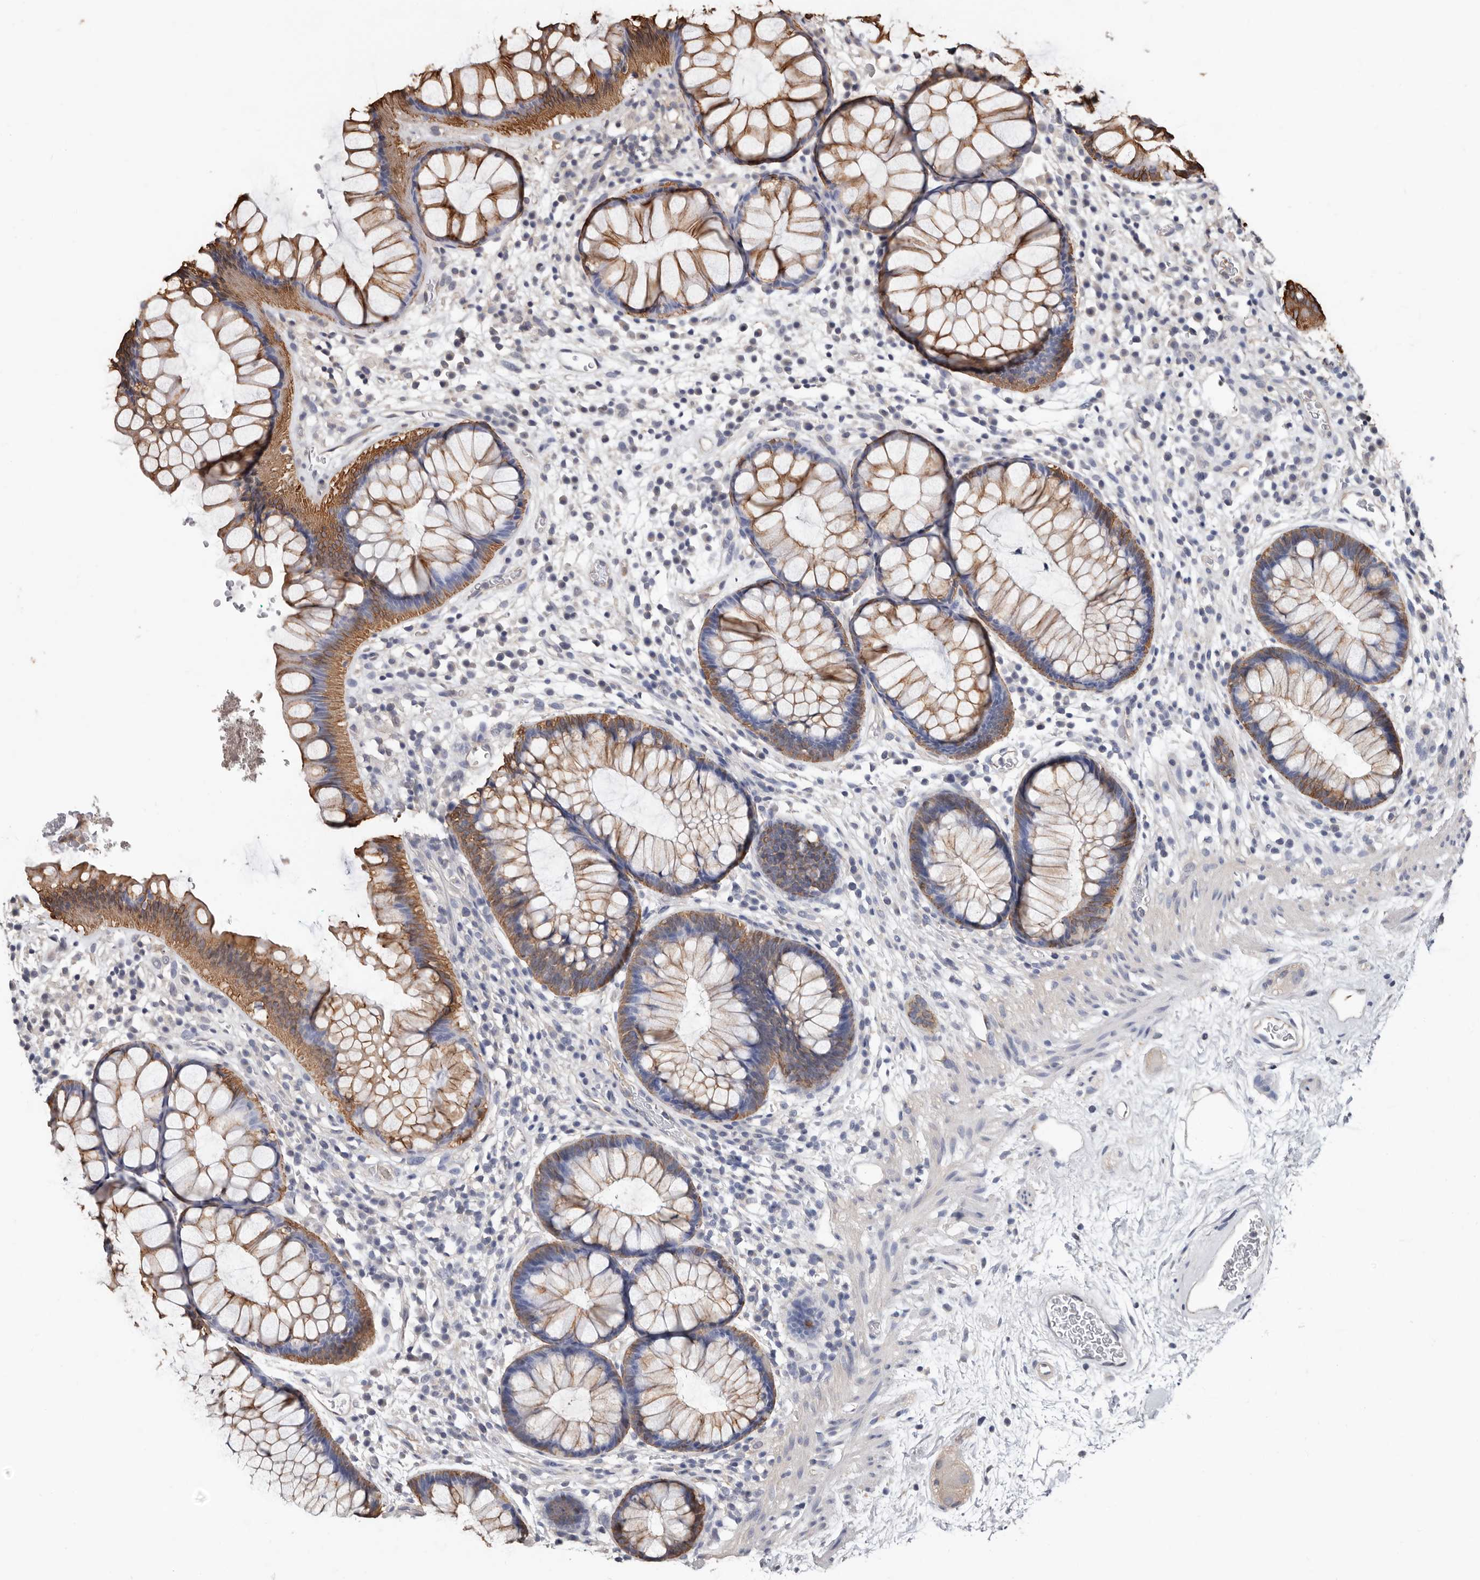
{"staining": {"intensity": "moderate", "quantity": ">75%", "location": "cytoplasmic/membranous"}, "tissue": "rectum", "cell_type": "Glandular cells", "image_type": "normal", "snomed": [{"axis": "morphology", "description": "Normal tissue, NOS"}, {"axis": "topography", "description": "Rectum"}], "caption": "Immunohistochemical staining of normal rectum exhibits moderate cytoplasmic/membranous protein positivity in approximately >75% of glandular cells.", "gene": "MRPL18", "patient": {"sex": "male", "age": 51}}